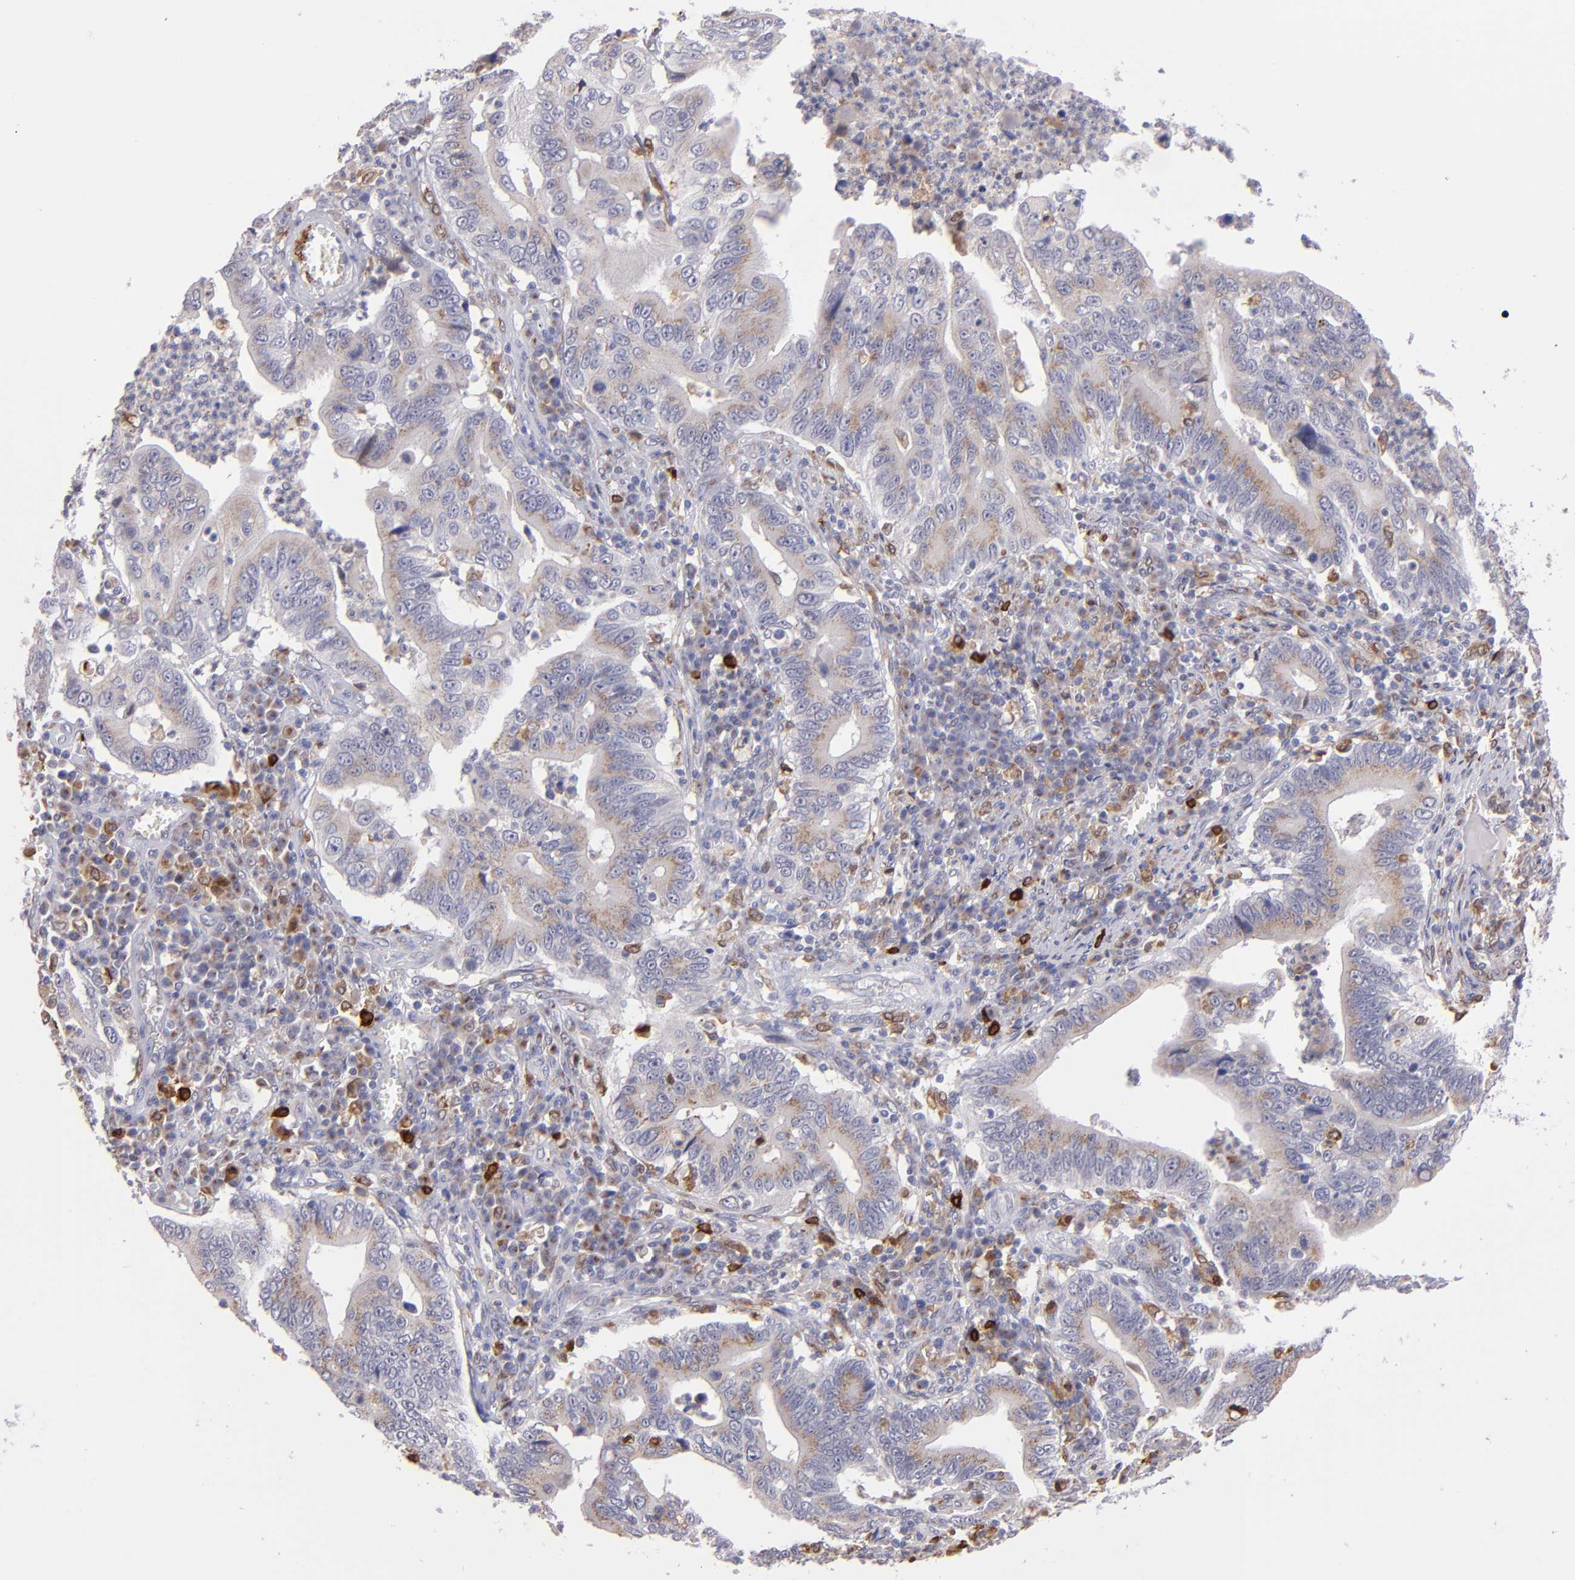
{"staining": {"intensity": "negative", "quantity": "none", "location": "none"}, "tissue": "stomach cancer", "cell_type": "Tumor cells", "image_type": "cancer", "snomed": [{"axis": "morphology", "description": "Adenocarcinoma, NOS"}, {"axis": "topography", "description": "Stomach, upper"}], "caption": "This is an immunohistochemistry photomicrograph of human stomach cancer (adenocarcinoma). There is no staining in tumor cells.", "gene": "PTGS1", "patient": {"sex": "male", "age": 63}}